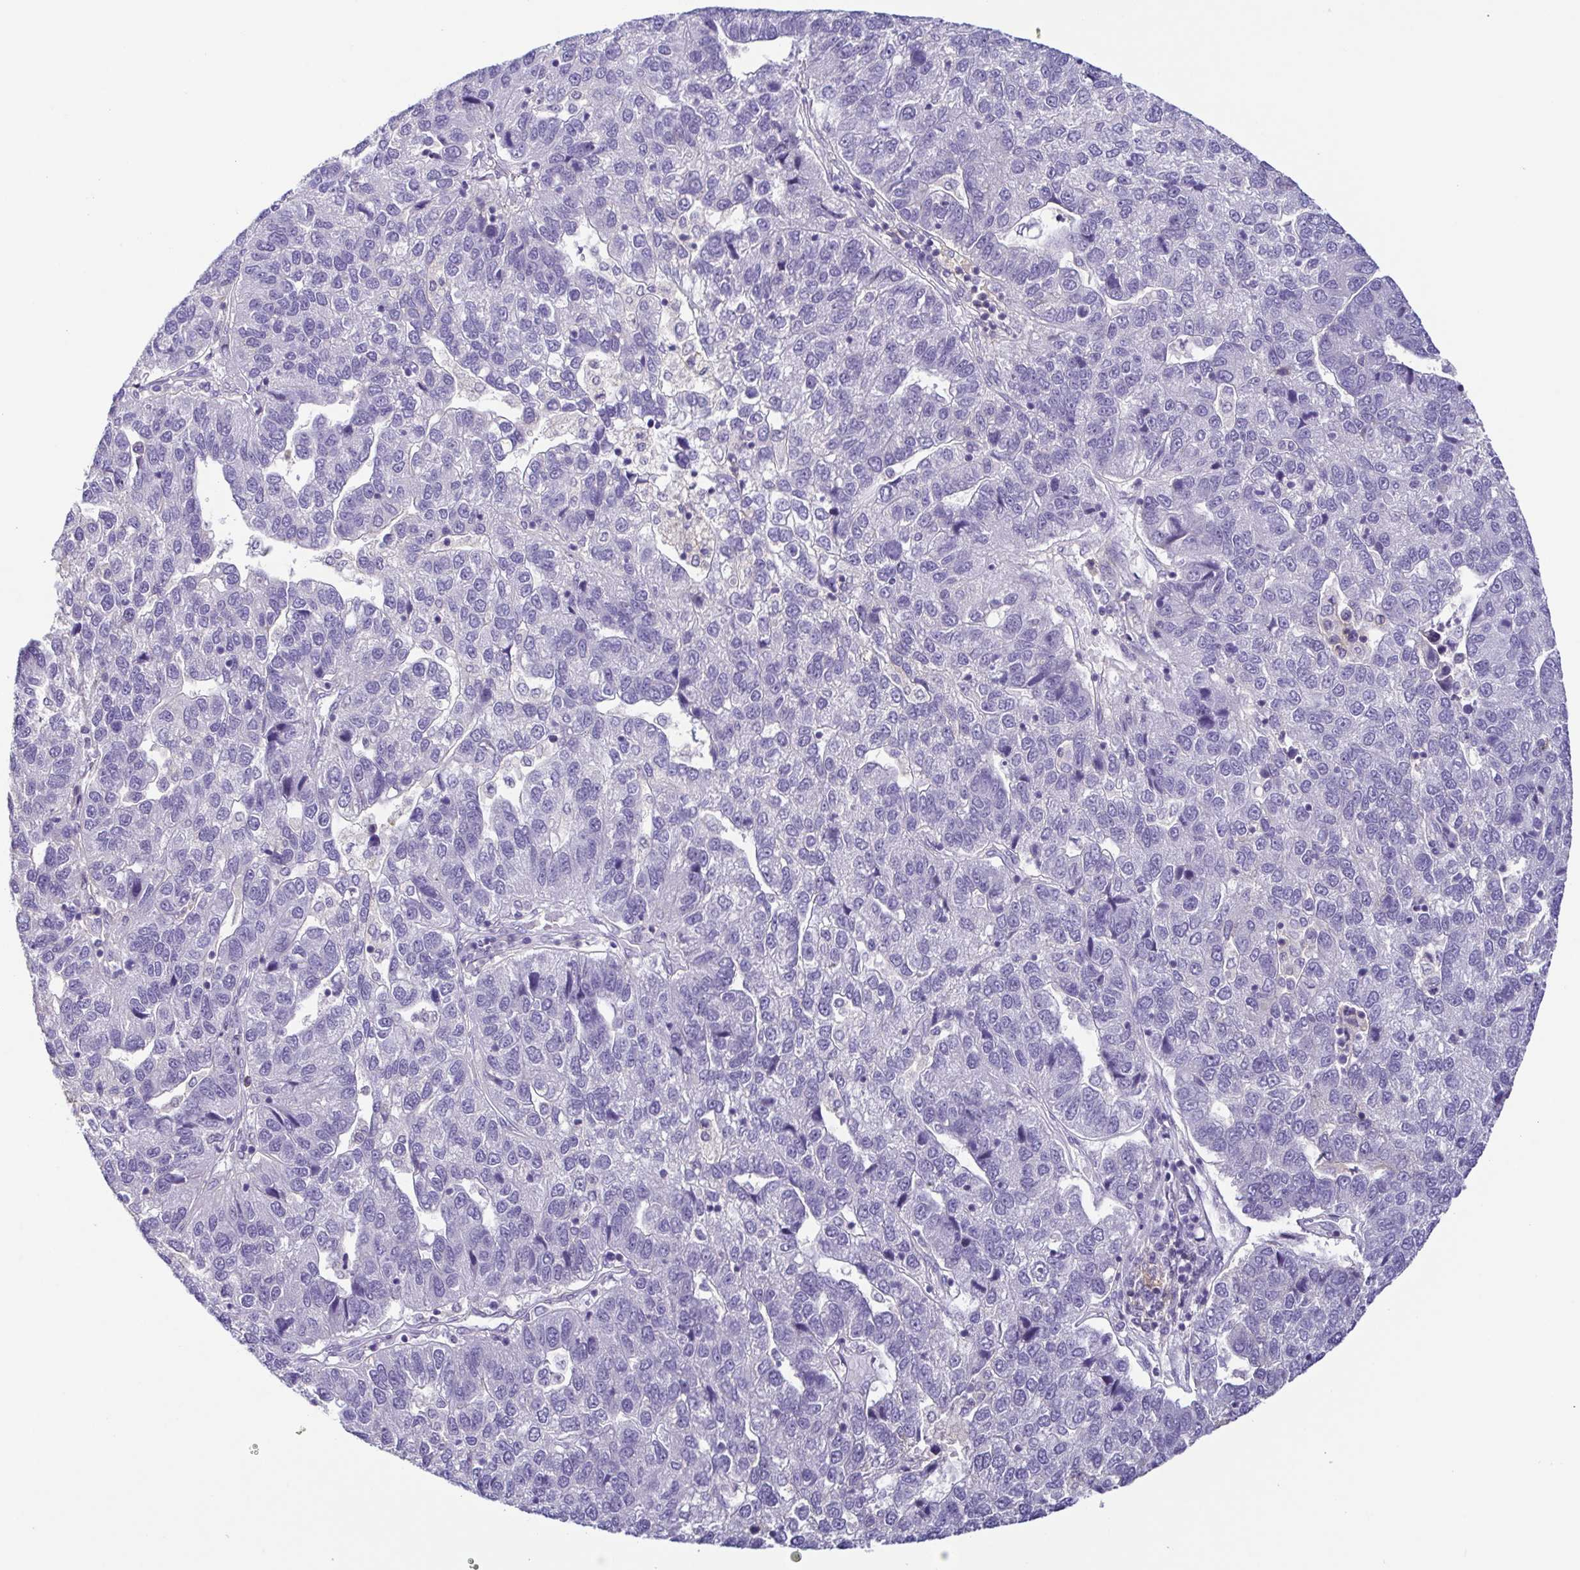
{"staining": {"intensity": "negative", "quantity": "none", "location": "none"}, "tissue": "pancreatic cancer", "cell_type": "Tumor cells", "image_type": "cancer", "snomed": [{"axis": "morphology", "description": "Adenocarcinoma, NOS"}, {"axis": "topography", "description": "Pancreas"}], "caption": "Adenocarcinoma (pancreatic) was stained to show a protein in brown. There is no significant expression in tumor cells.", "gene": "TERT", "patient": {"sex": "female", "age": 61}}